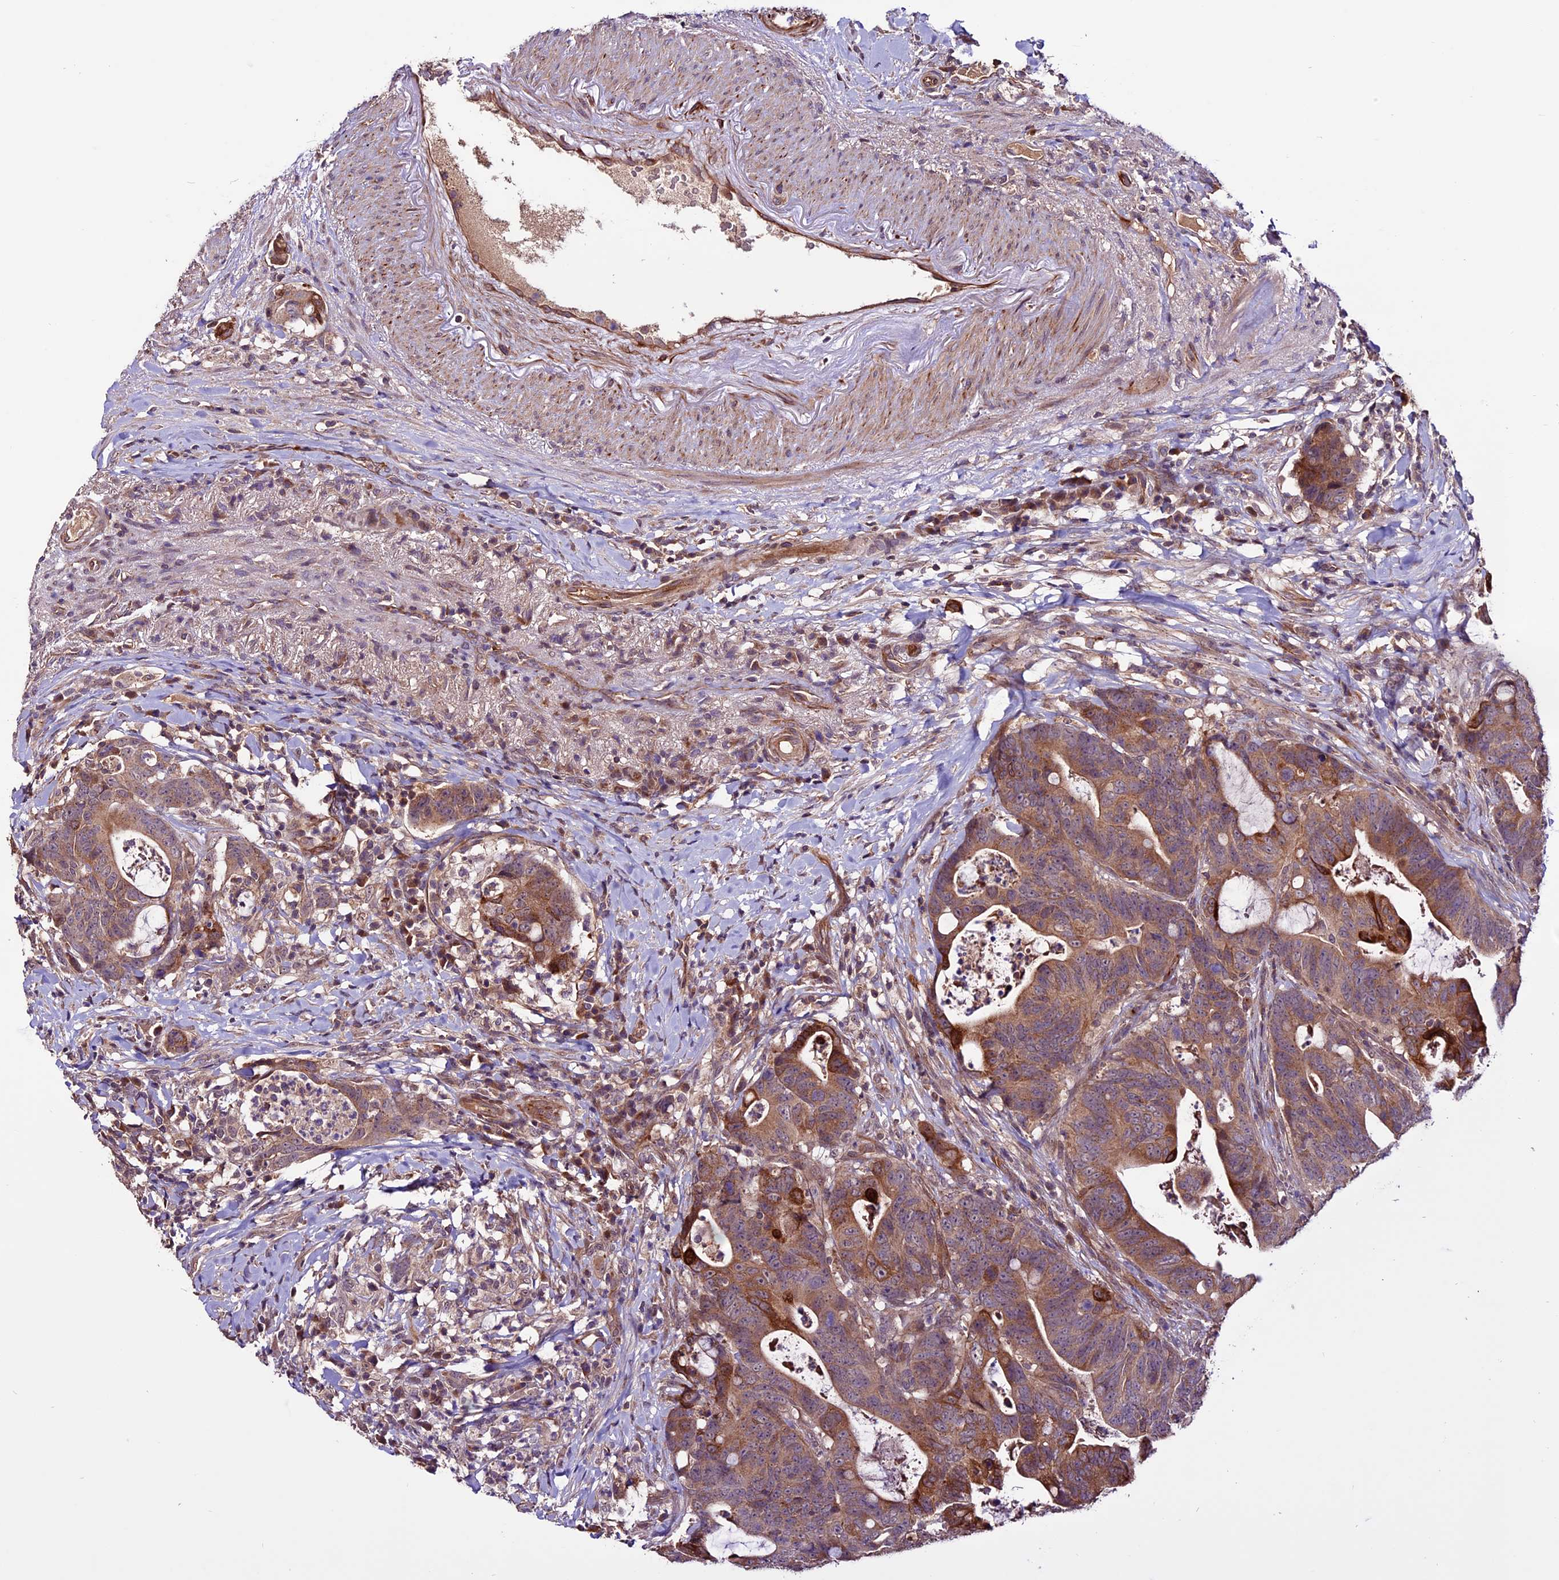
{"staining": {"intensity": "strong", "quantity": ">75%", "location": "cytoplasmic/membranous"}, "tissue": "colorectal cancer", "cell_type": "Tumor cells", "image_type": "cancer", "snomed": [{"axis": "morphology", "description": "Adenocarcinoma, NOS"}, {"axis": "topography", "description": "Colon"}], "caption": "Adenocarcinoma (colorectal) was stained to show a protein in brown. There is high levels of strong cytoplasmic/membranous staining in approximately >75% of tumor cells.", "gene": "RINL", "patient": {"sex": "female", "age": 82}}